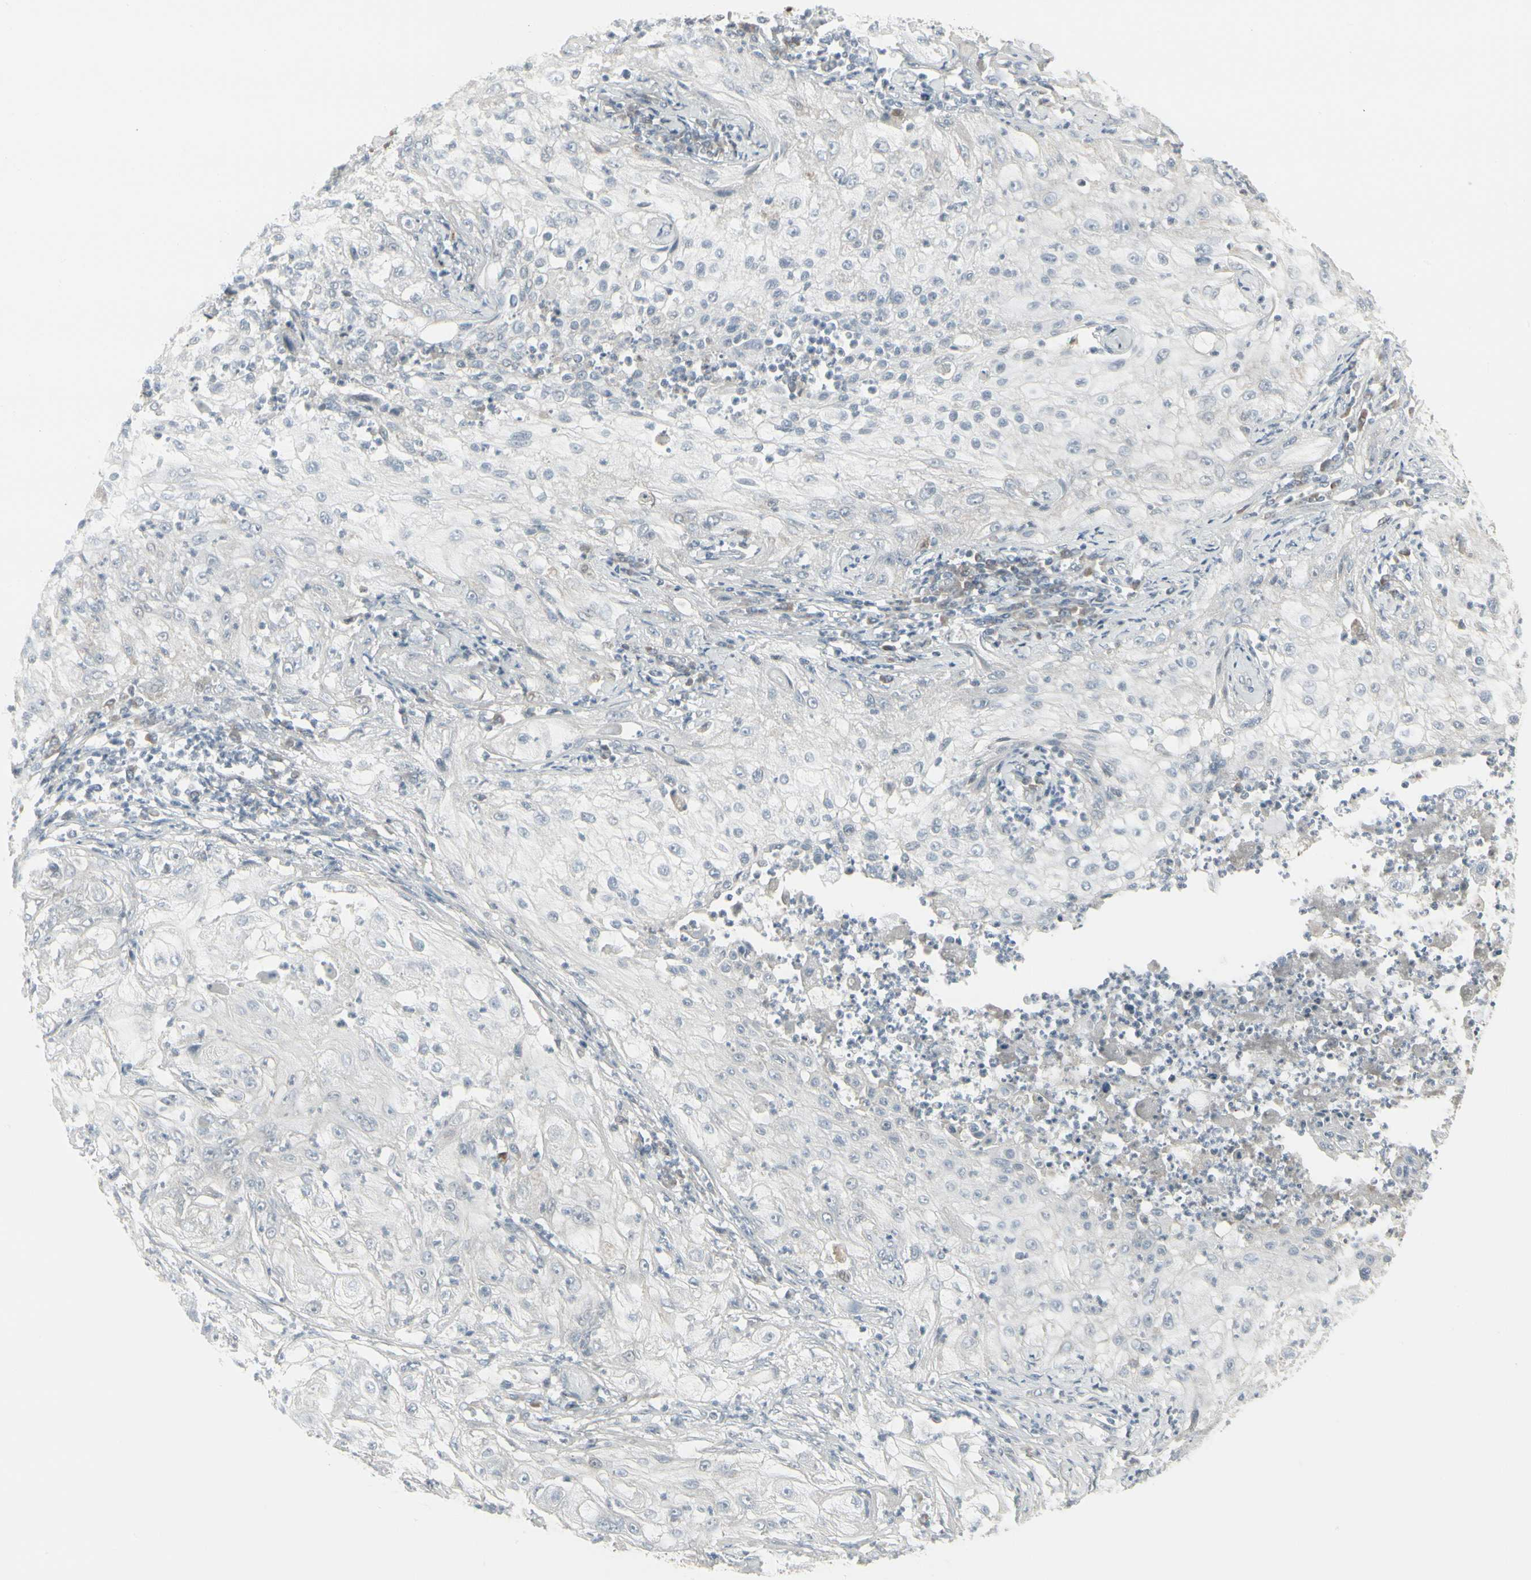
{"staining": {"intensity": "weak", "quantity": "25%-75%", "location": "cytoplasmic/membranous"}, "tissue": "lung cancer", "cell_type": "Tumor cells", "image_type": "cancer", "snomed": [{"axis": "morphology", "description": "Inflammation, NOS"}, {"axis": "morphology", "description": "Squamous cell carcinoma, NOS"}, {"axis": "topography", "description": "Lymph node"}, {"axis": "topography", "description": "Soft tissue"}, {"axis": "topography", "description": "Lung"}], "caption": "Immunohistochemical staining of lung cancer (squamous cell carcinoma) reveals weak cytoplasmic/membranous protein expression in about 25%-75% of tumor cells. (DAB (3,3'-diaminobenzidine) IHC, brown staining for protein, blue staining for nuclei).", "gene": "EPS15", "patient": {"sex": "male", "age": 66}}